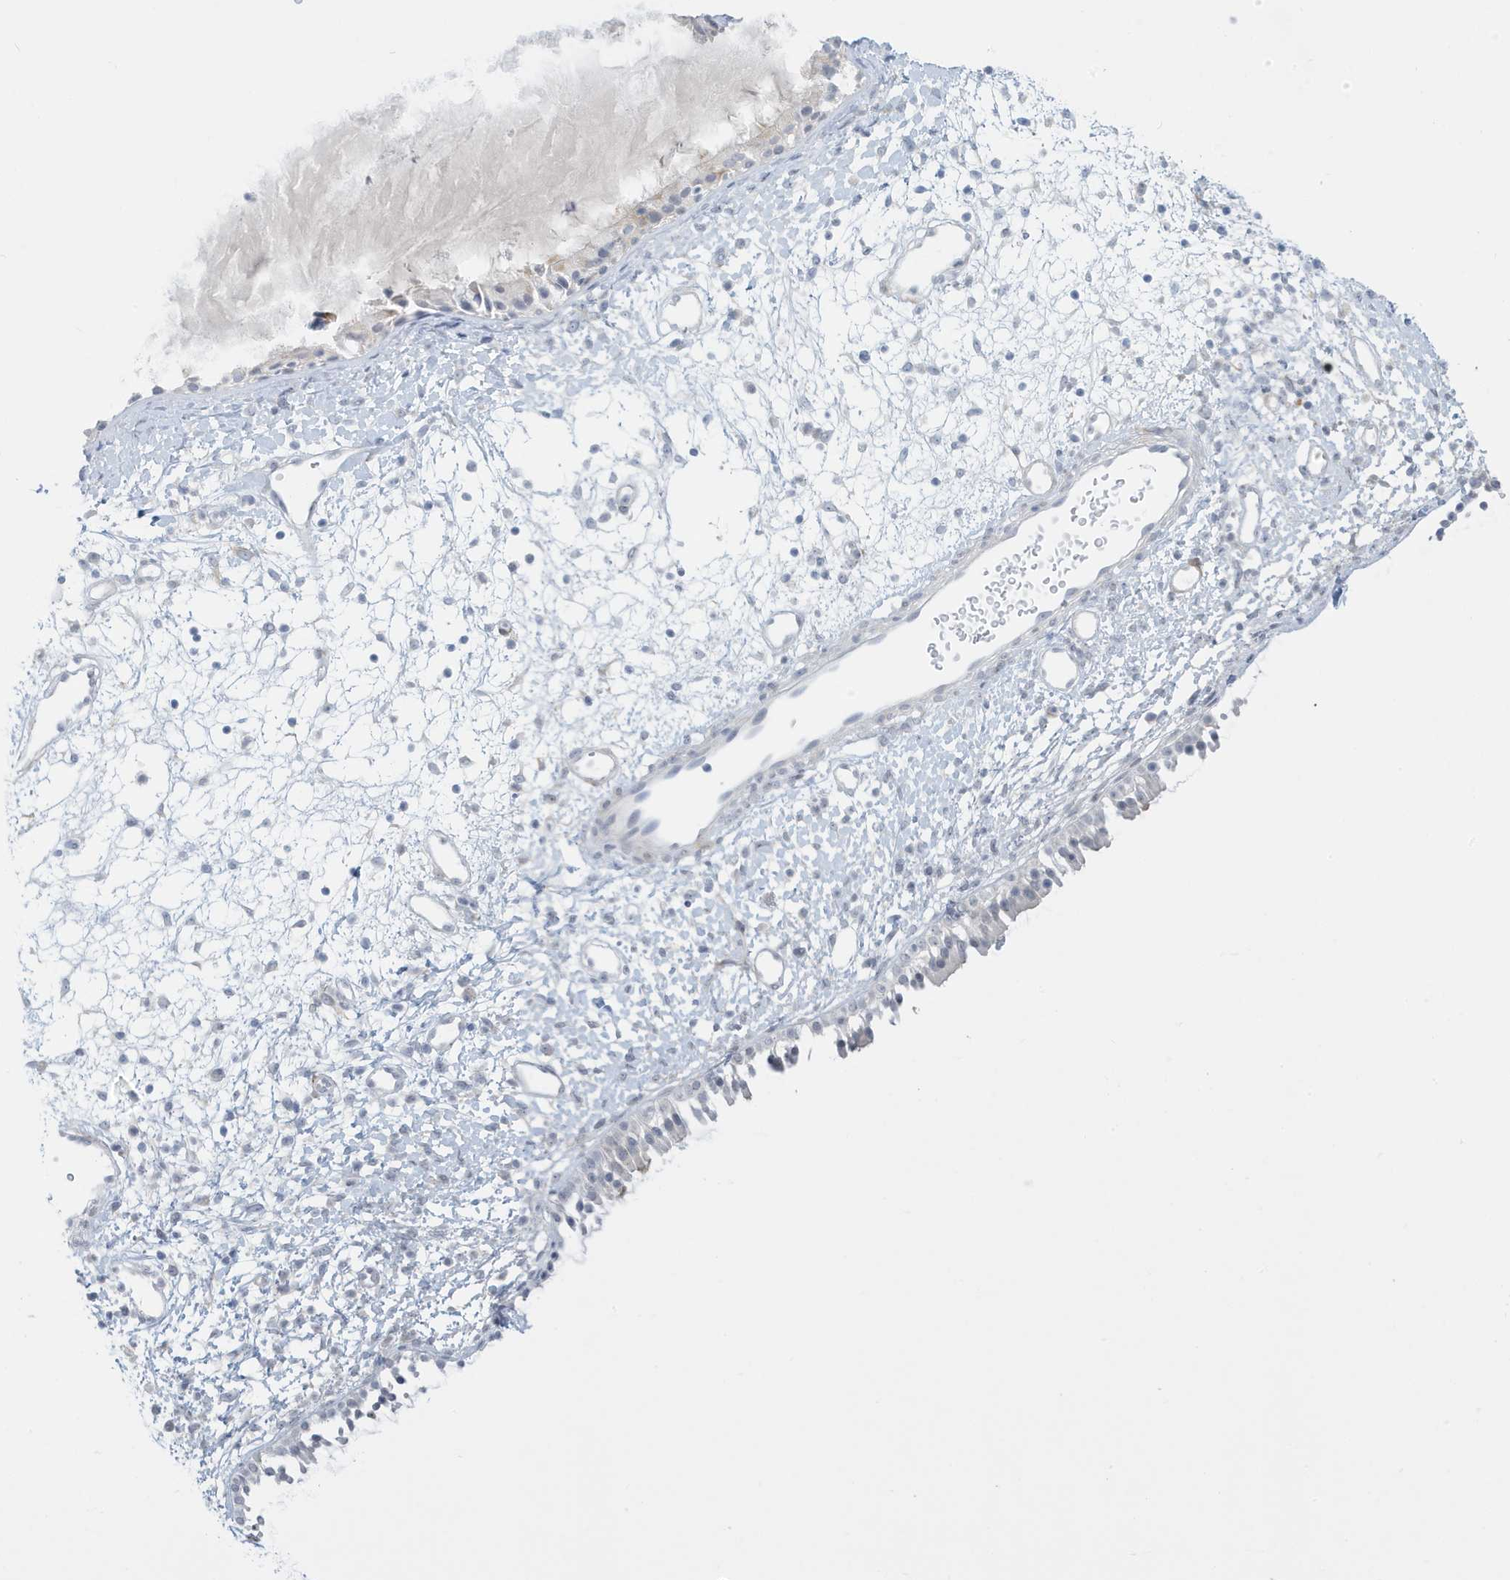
{"staining": {"intensity": "weak", "quantity": "25%-75%", "location": "cytoplasmic/membranous"}, "tissue": "nasopharynx", "cell_type": "Respiratory epithelial cells", "image_type": "normal", "snomed": [{"axis": "morphology", "description": "Normal tissue, NOS"}, {"axis": "topography", "description": "Nasopharynx"}], "caption": "A high-resolution histopathology image shows IHC staining of normal nasopharynx, which displays weak cytoplasmic/membranous expression in approximately 25%-75% of respiratory epithelial cells.", "gene": "PERM1", "patient": {"sex": "male", "age": 22}}